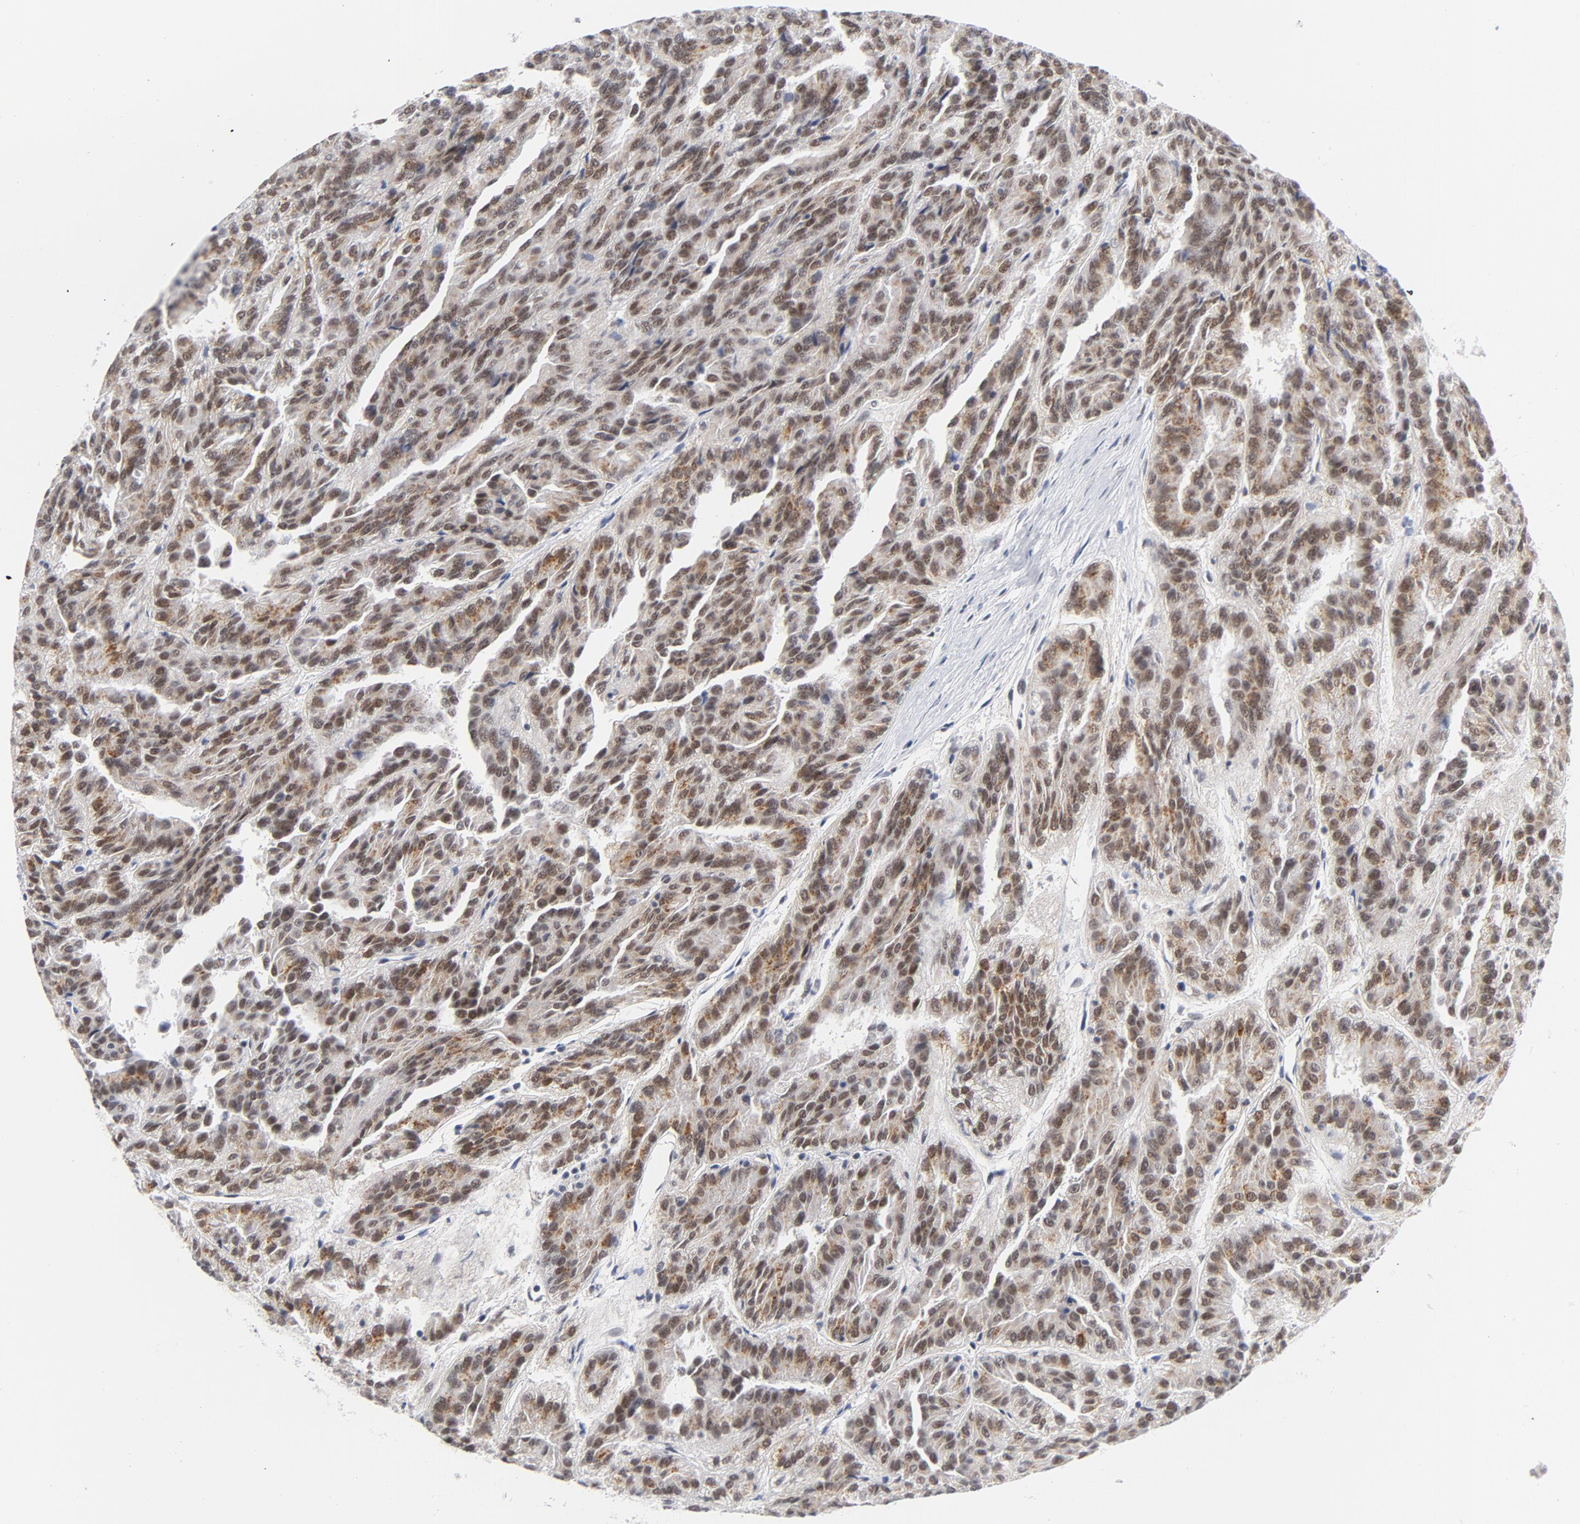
{"staining": {"intensity": "moderate", "quantity": ">75%", "location": "cytoplasmic/membranous,nuclear"}, "tissue": "renal cancer", "cell_type": "Tumor cells", "image_type": "cancer", "snomed": [{"axis": "morphology", "description": "Adenocarcinoma, NOS"}, {"axis": "topography", "description": "Kidney"}], "caption": "Tumor cells exhibit moderate cytoplasmic/membranous and nuclear positivity in approximately >75% of cells in renal cancer (adenocarcinoma).", "gene": "BAP1", "patient": {"sex": "male", "age": 46}}